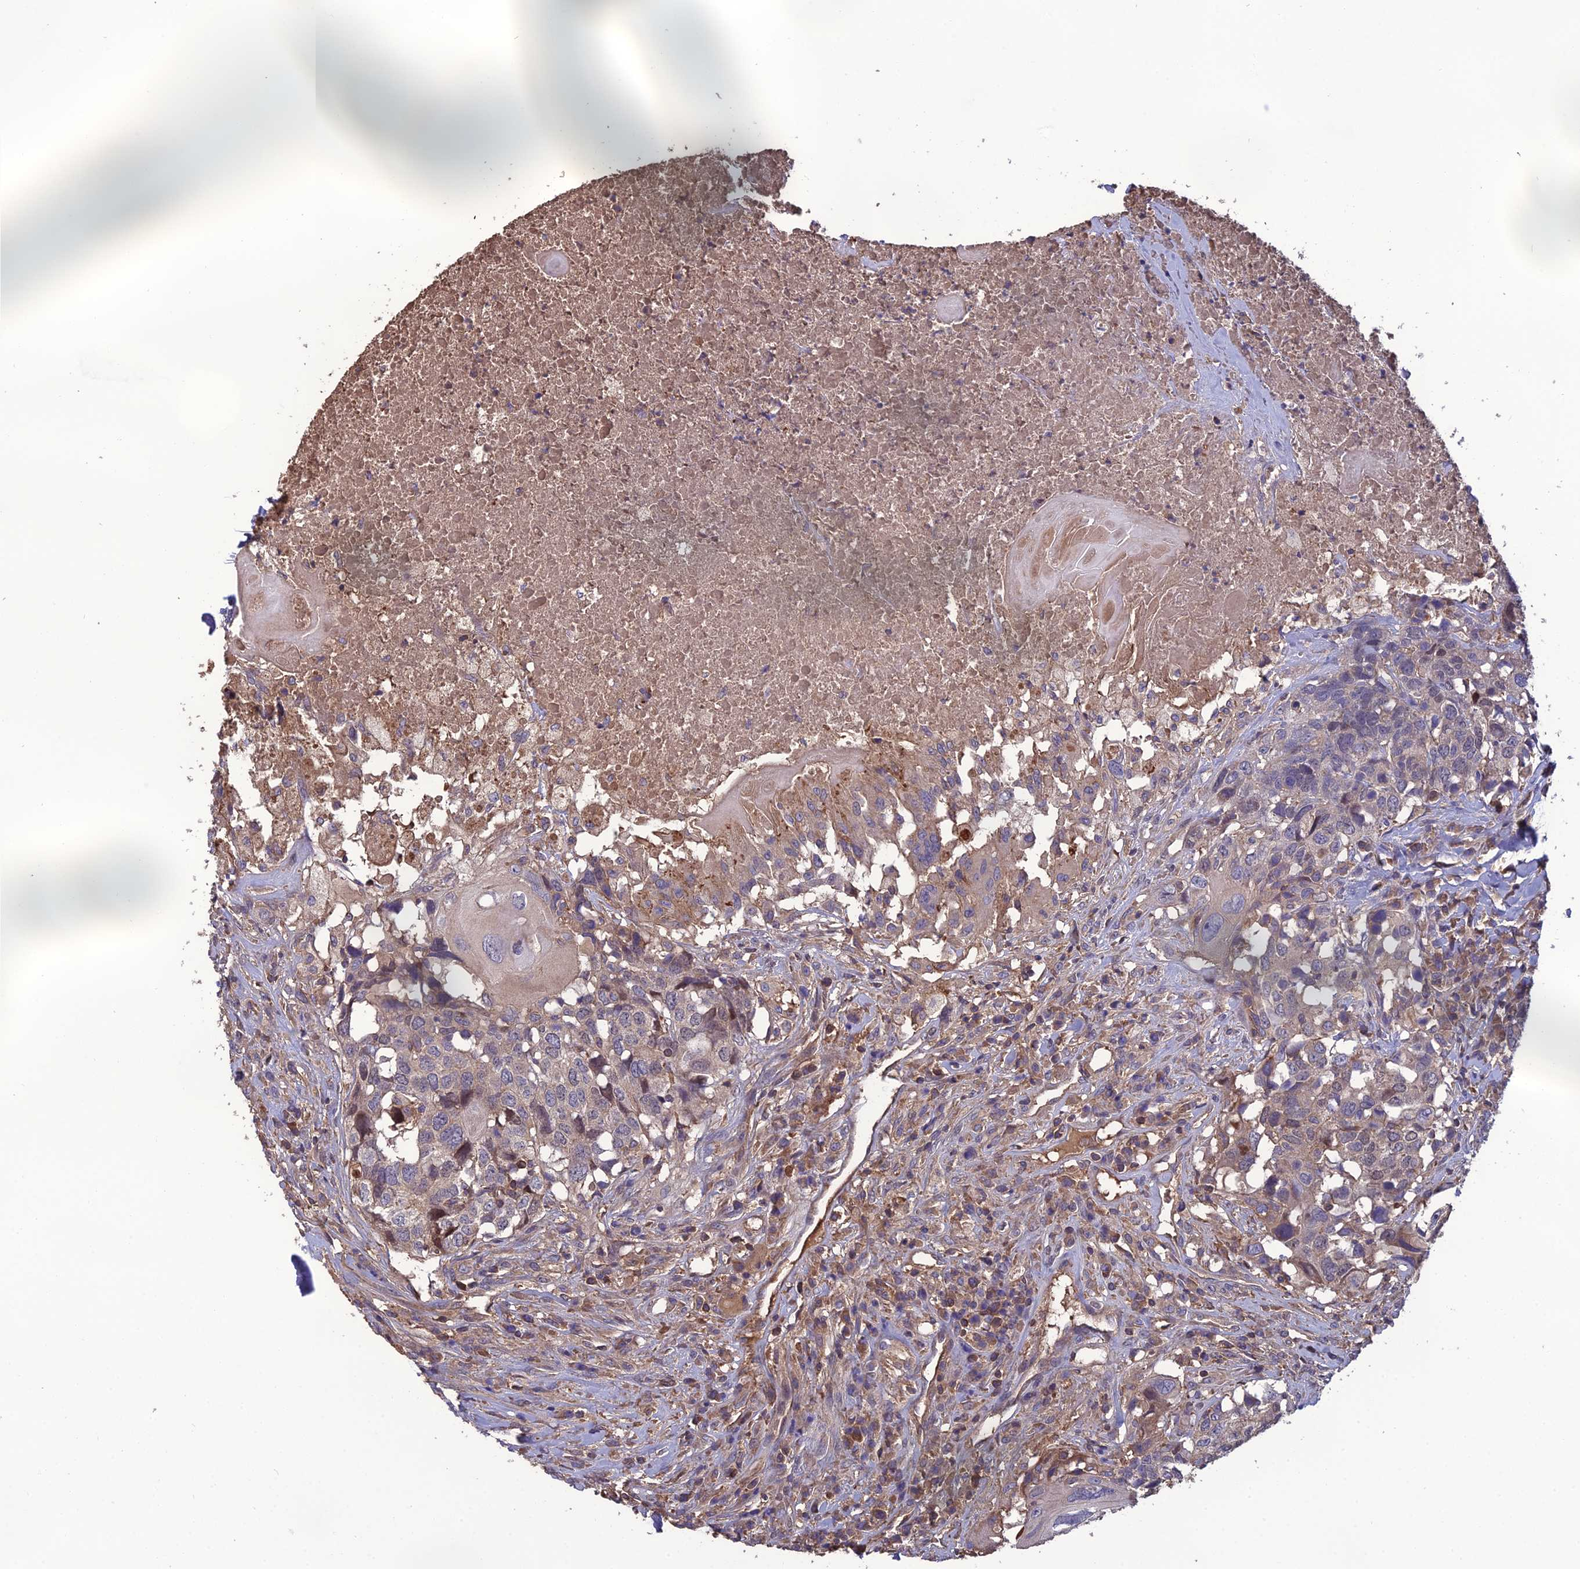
{"staining": {"intensity": "negative", "quantity": "none", "location": "none"}, "tissue": "head and neck cancer", "cell_type": "Tumor cells", "image_type": "cancer", "snomed": [{"axis": "morphology", "description": "Squamous cell carcinoma, NOS"}, {"axis": "topography", "description": "Head-Neck"}], "caption": "There is no significant staining in tumor cells of head and neck squamous cell carcinoma.", "gene": "GALR2", "patient": {"sex": "male", "age": 66}}